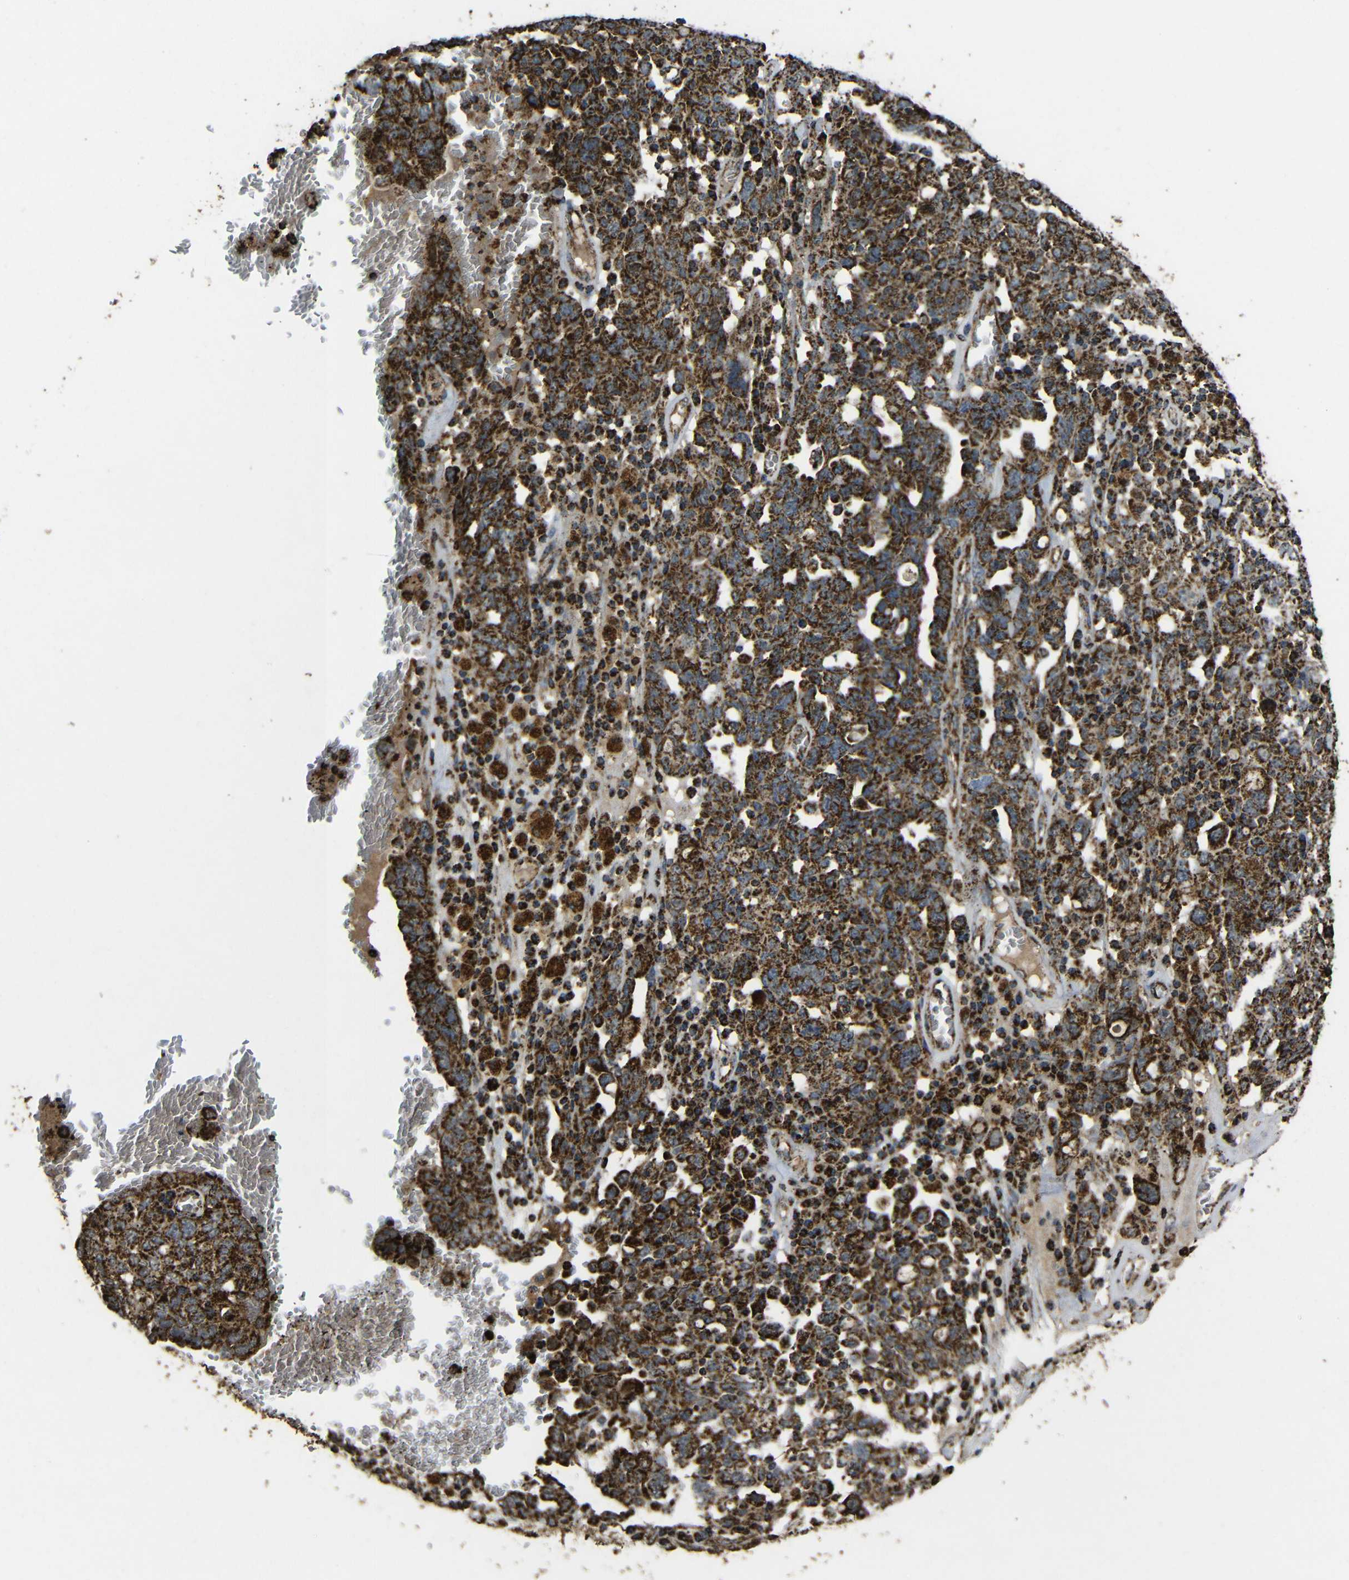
{"staining": {"intensity": "strong", "quantity": ">75%", "location": "cytoplasmic/membranous"}, "tissue": "ovarian cancer", "cell_type": "Tumor cells", "image_type": "cancer", "snomed": [{"axis": "morphology", "description": "Carcinoma, endometroid"}, {"axis": "topography", "description": "Ovary"}], "caption": "IHC (DAB) staining of ovarian cancer (endometroid carcinoma) displays strong cytoplasmic/membranous protein staining in about >75% of tumor cells. IHC stains the protein of interest in brown and the nuclei are stained blue.", "gene": "ATP5F1A", "patient": {"sex": "female", "age": 62}}